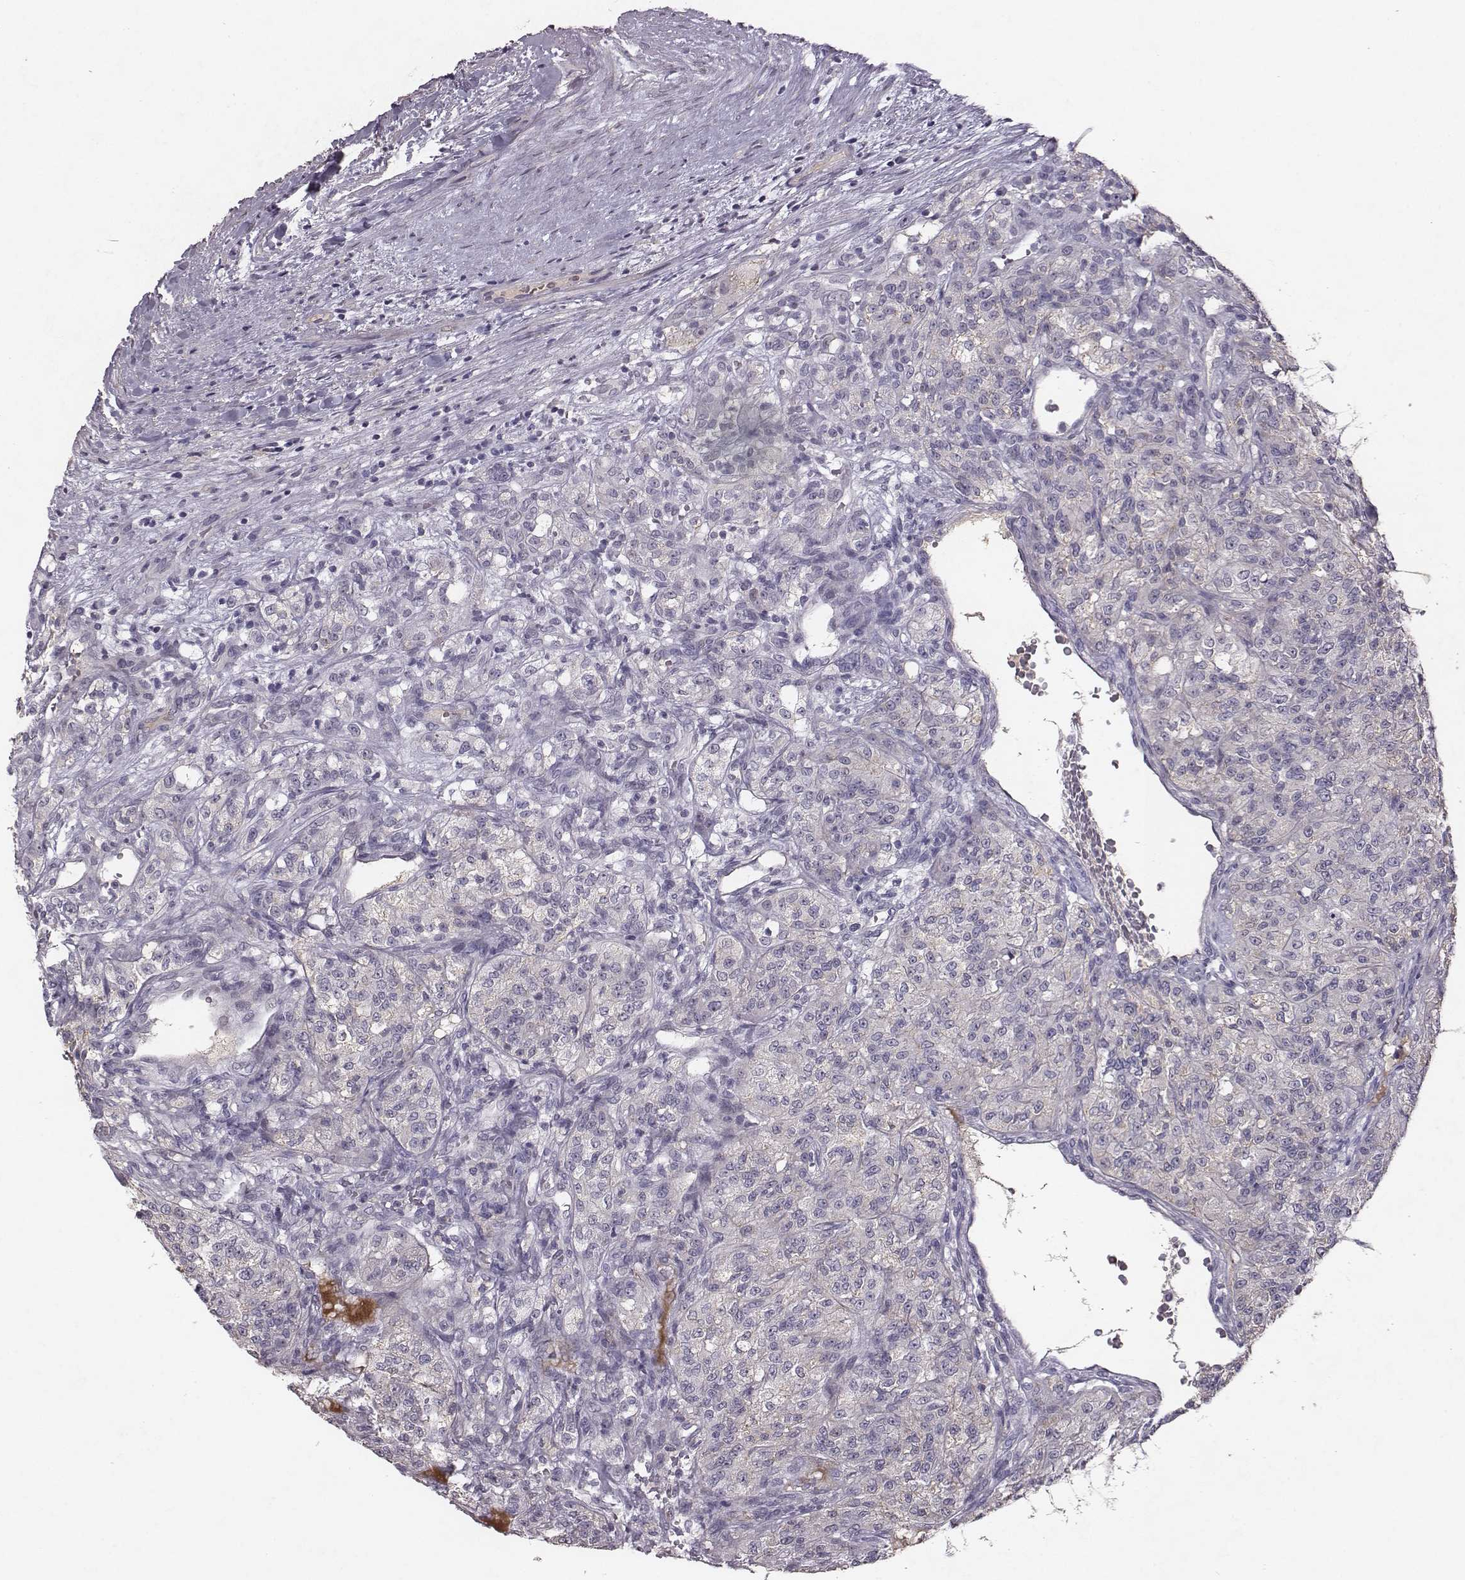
{"staining": {"intensity": "negative", "quantity": "none", "location": "none"}, "tissue": "renal cancer", "cell_type": "Tumor cells", "image_type": "cancer", "snomed": [{"axis": "morphology", "description": "Adenocarcinoma, NOS"}, {"axis": "topography", "description": "Kidney"}], "caption": "This is a photomicrograph of IHC staining of renal cancer (adenocarcinoma), which shows no staining in tumor cells.", "gene": "SLC22A6", "patient": {"sex": "female", "age": 63}}